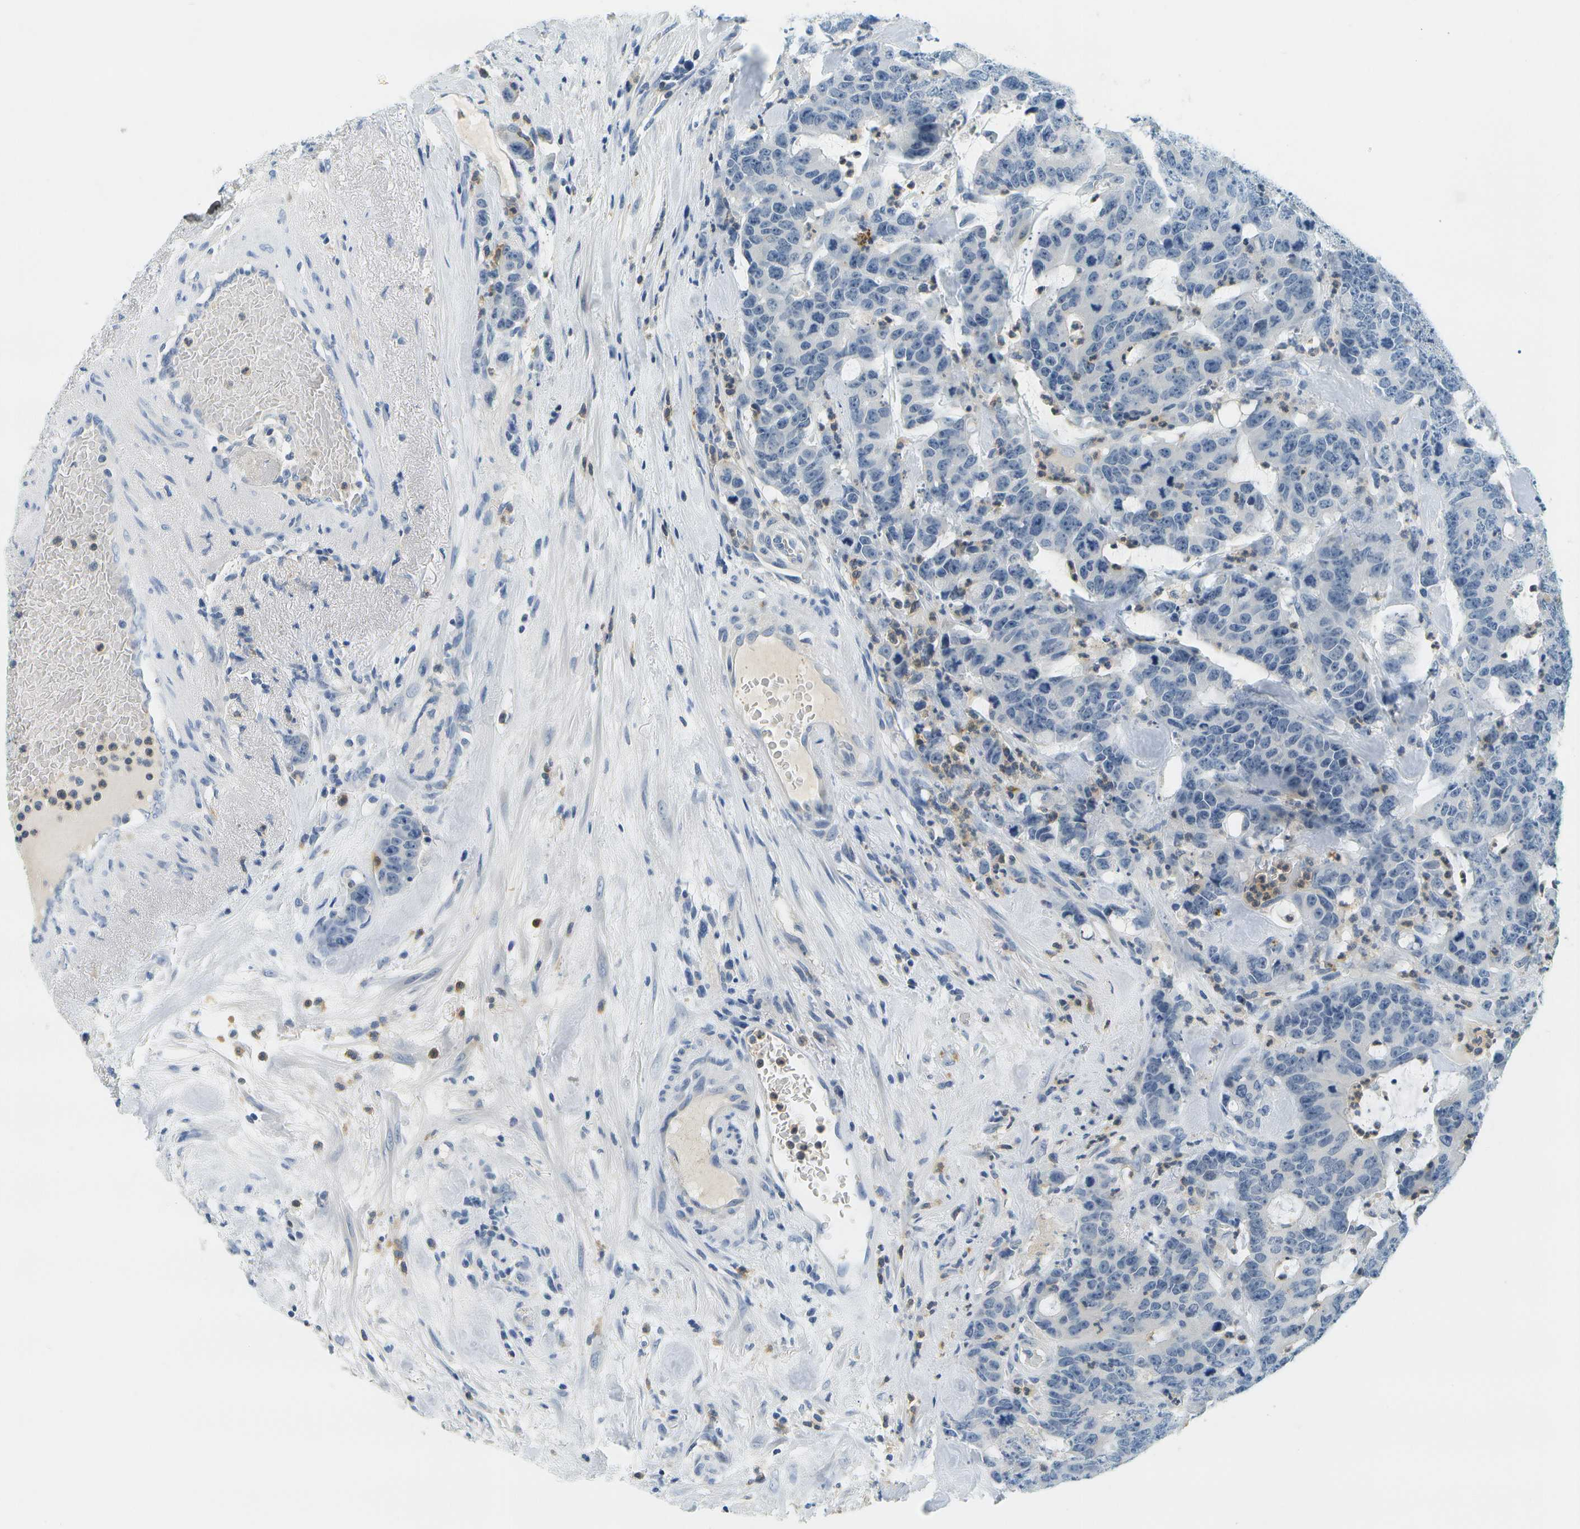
{"staining": {"intensity": "negative", "quantity": "none", "location": "none"}, "tissue": "colorectal cancer", "cell_type": "Tumor cells", "image_type": "cancer", "snomed": [{"axis": "morphology", "description": "Adenocarcinoma, NOS"}, {"axis": "topography", "description": "Colon"}], "caption": "There is no significant positivity in tumor cells of colorectal cancer.", "gene": "RASGRP2", "patient": {"sex": "female", "age": 86}}